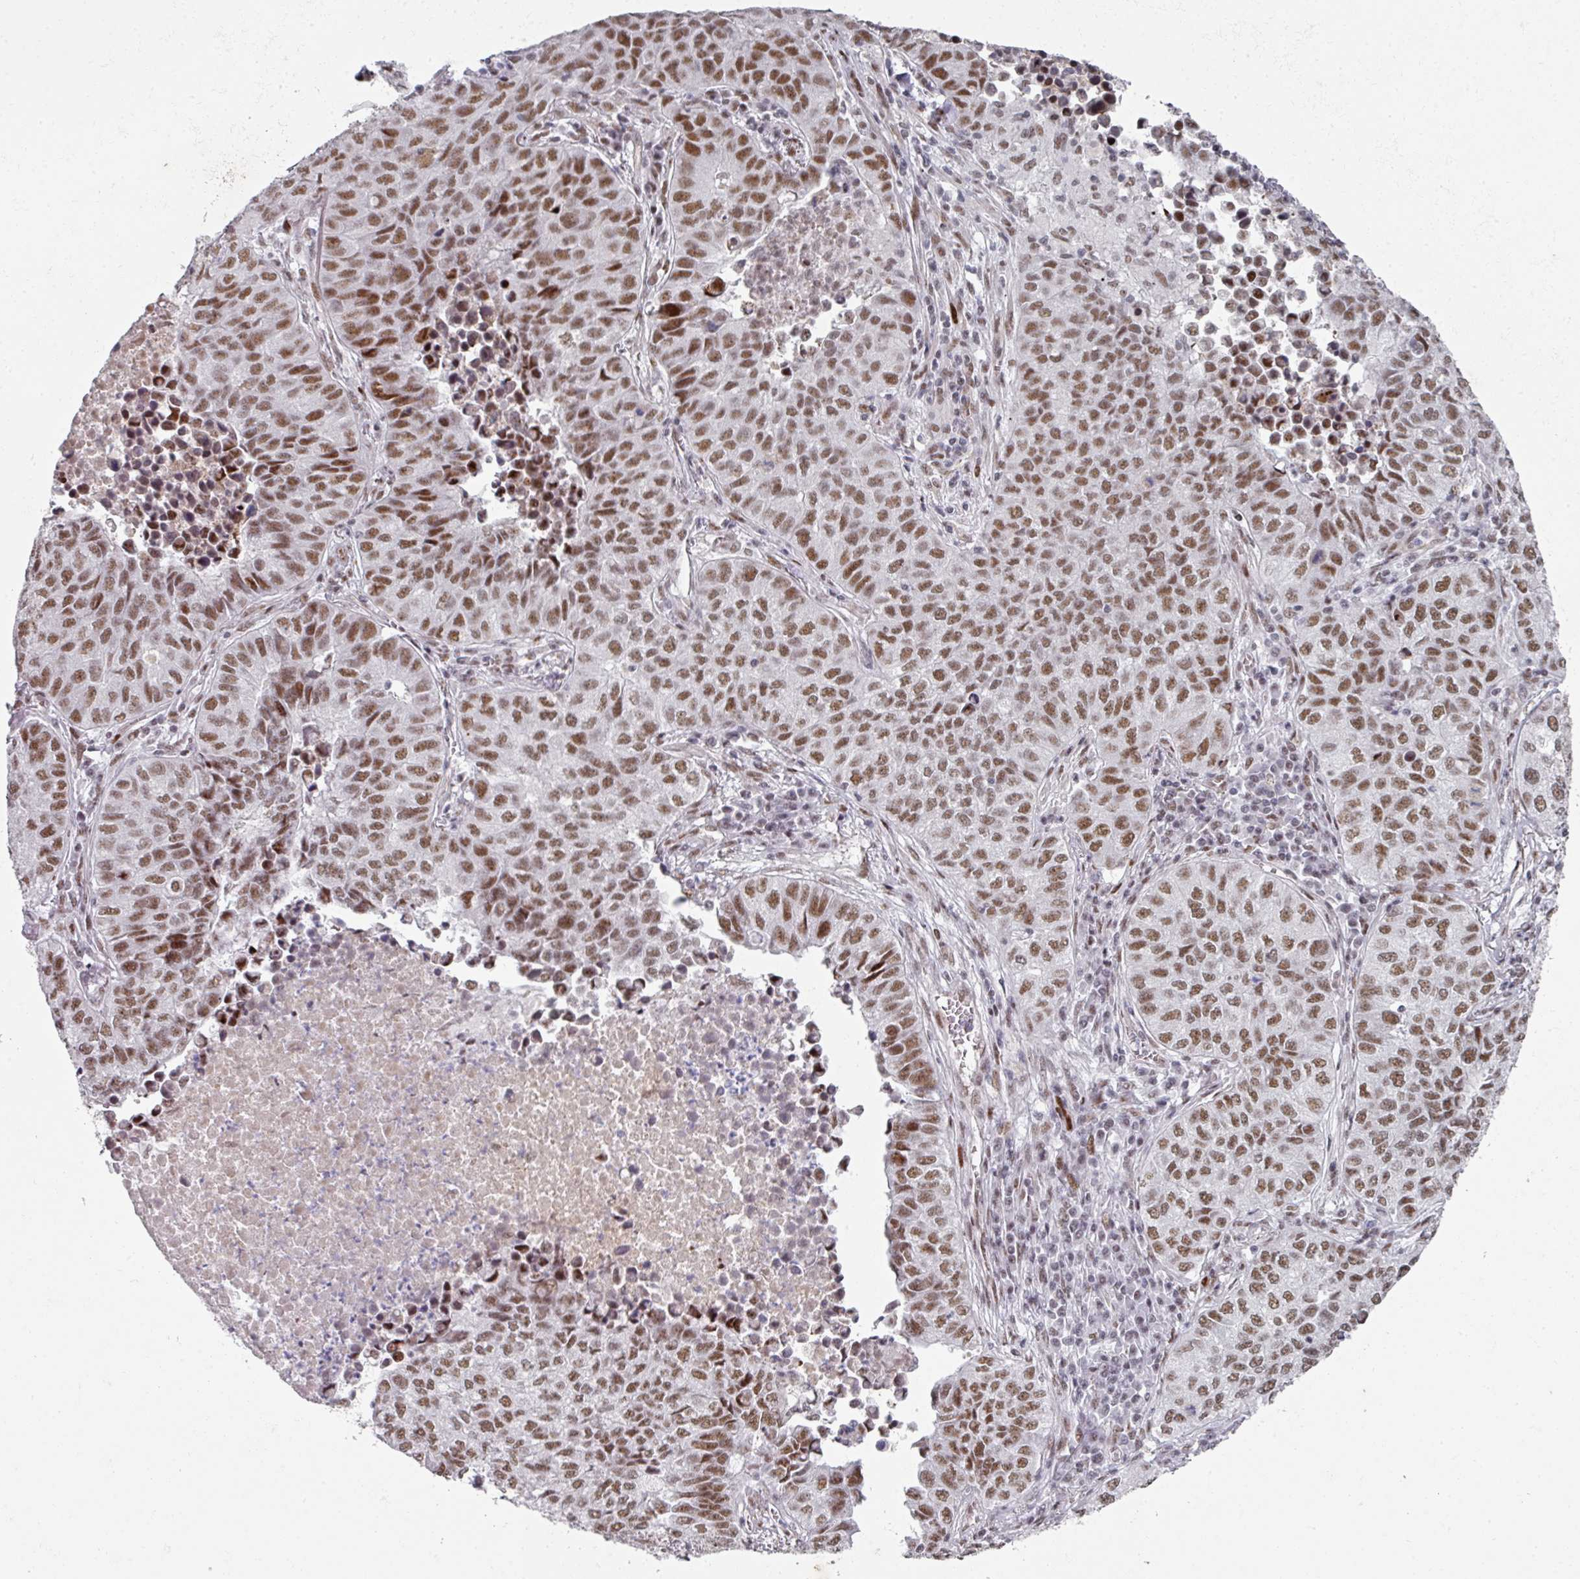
{"staining": {"intensity": "moderate", "quantity": ">75%", "location": "nuclear"}, "tissue": "lung cancer", "cell_type": "Tumor cells", "image_type": "cancer", "snomed": [{"axis": "morphology", "description": "Adenocarcinoma, NOS"}, {"axis": "topography", "description": "Lung"}], "caption": "The immunohistochemical stain highlights moderate nuclear positivity in tumor cells of lung cancer tissue. (Brightfield microscopy of DAB IHC at high magnification).", "gene": "SF3B5", "patient": {"sex": "female", "age": 50}}